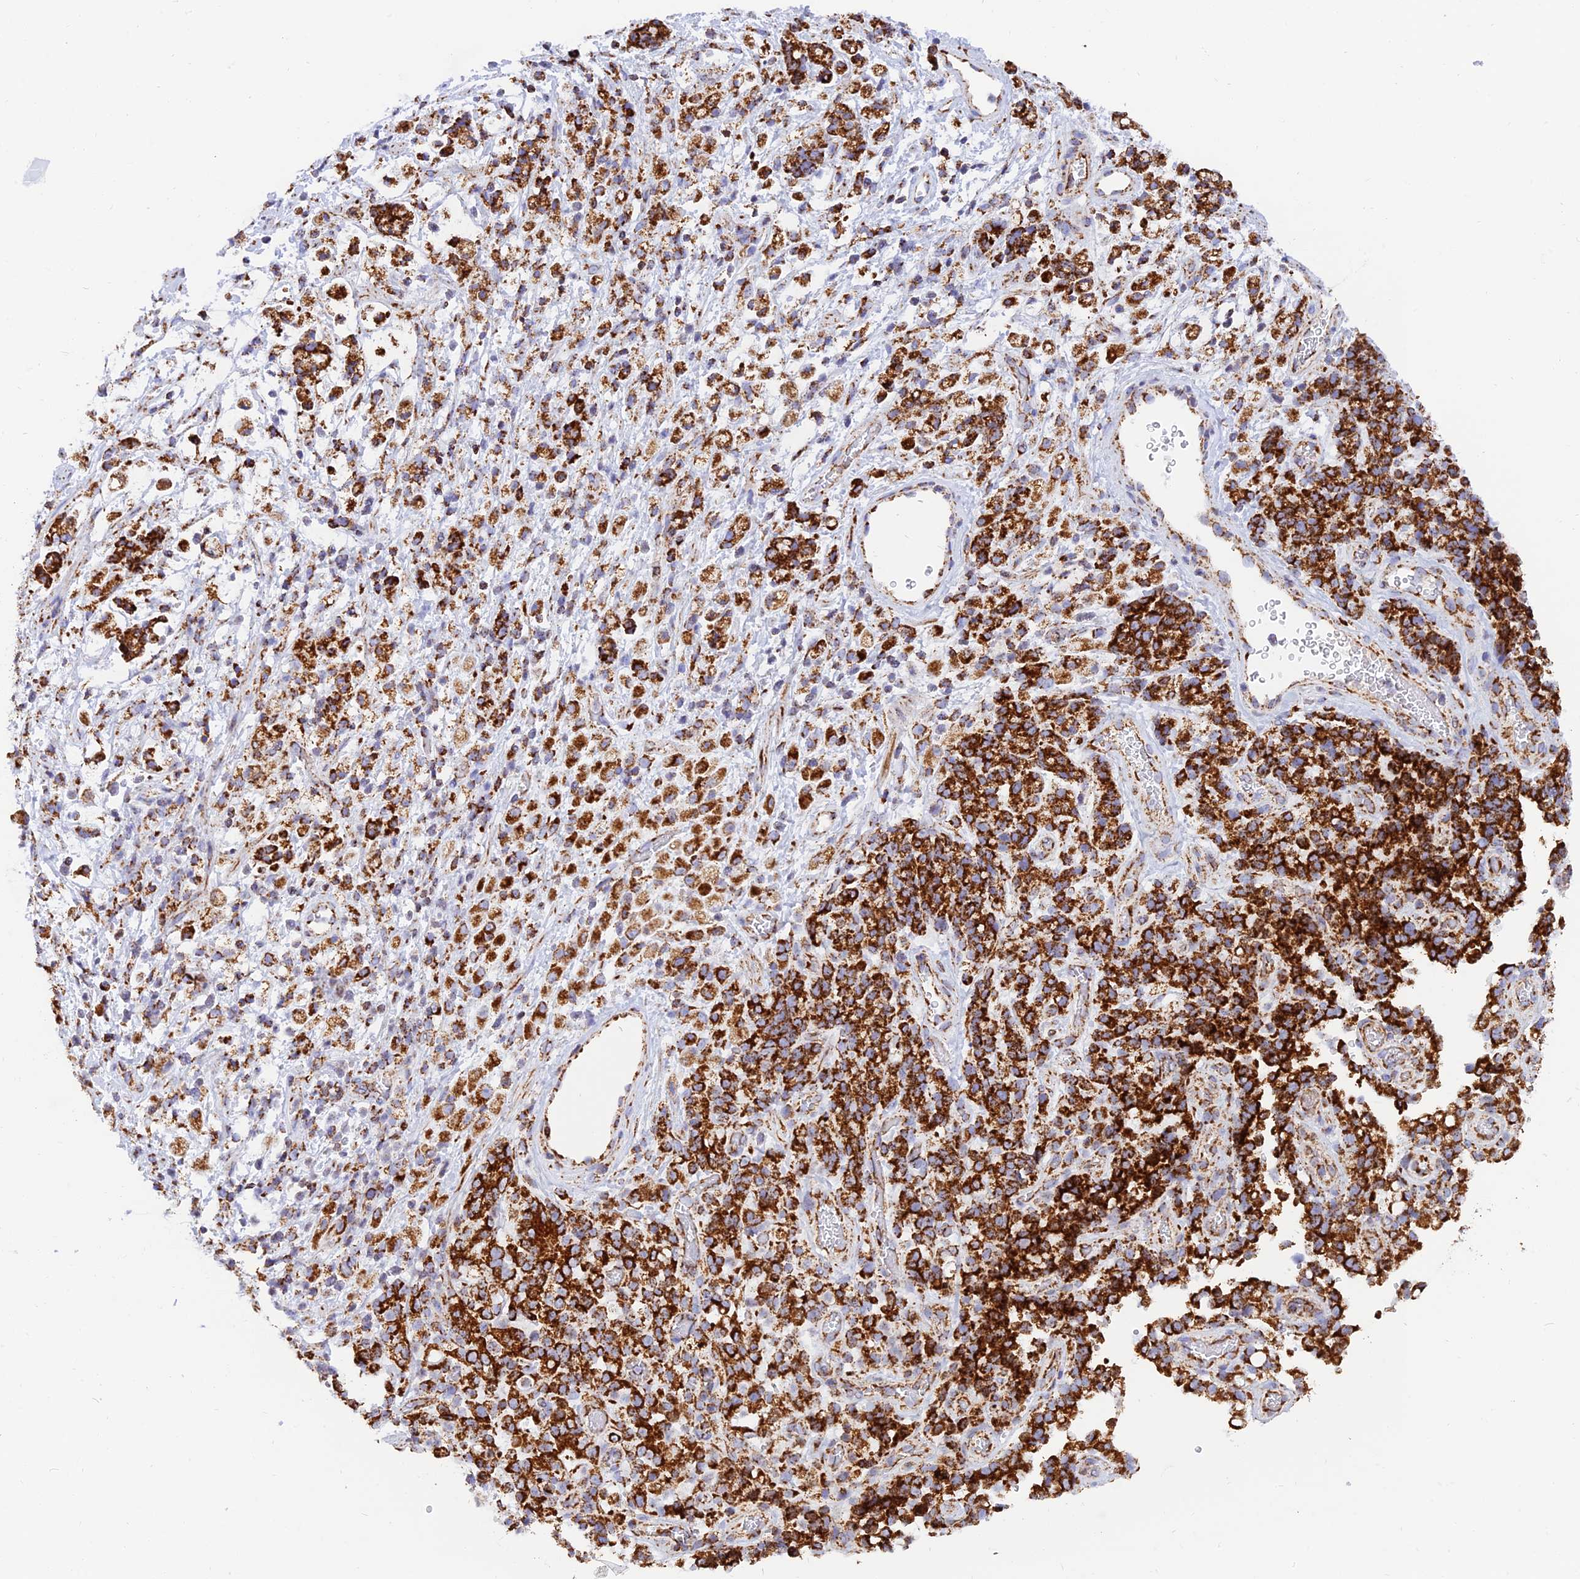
{"staining": {"intensity": "strong", "quantity": ">75%", "location": "cytoplasmic/membranous"}, "tissue": "stomach cancer", "cell_type": "Tumor cells", "image_type": "cancer", "snomed": [{"axis": "morphology", "description": "Adenocarcinoma, NOS"}, {"axis": "topography", "description": "Stomach"}], "caption": "Protein expression analysis of human stomach adenocarcinoma reveals strong cytoplasmic/membranous positivity in about >75% of tumor cells.", "gene": "NDUFB6", "patient": {"sex": "female", "age": 60}}